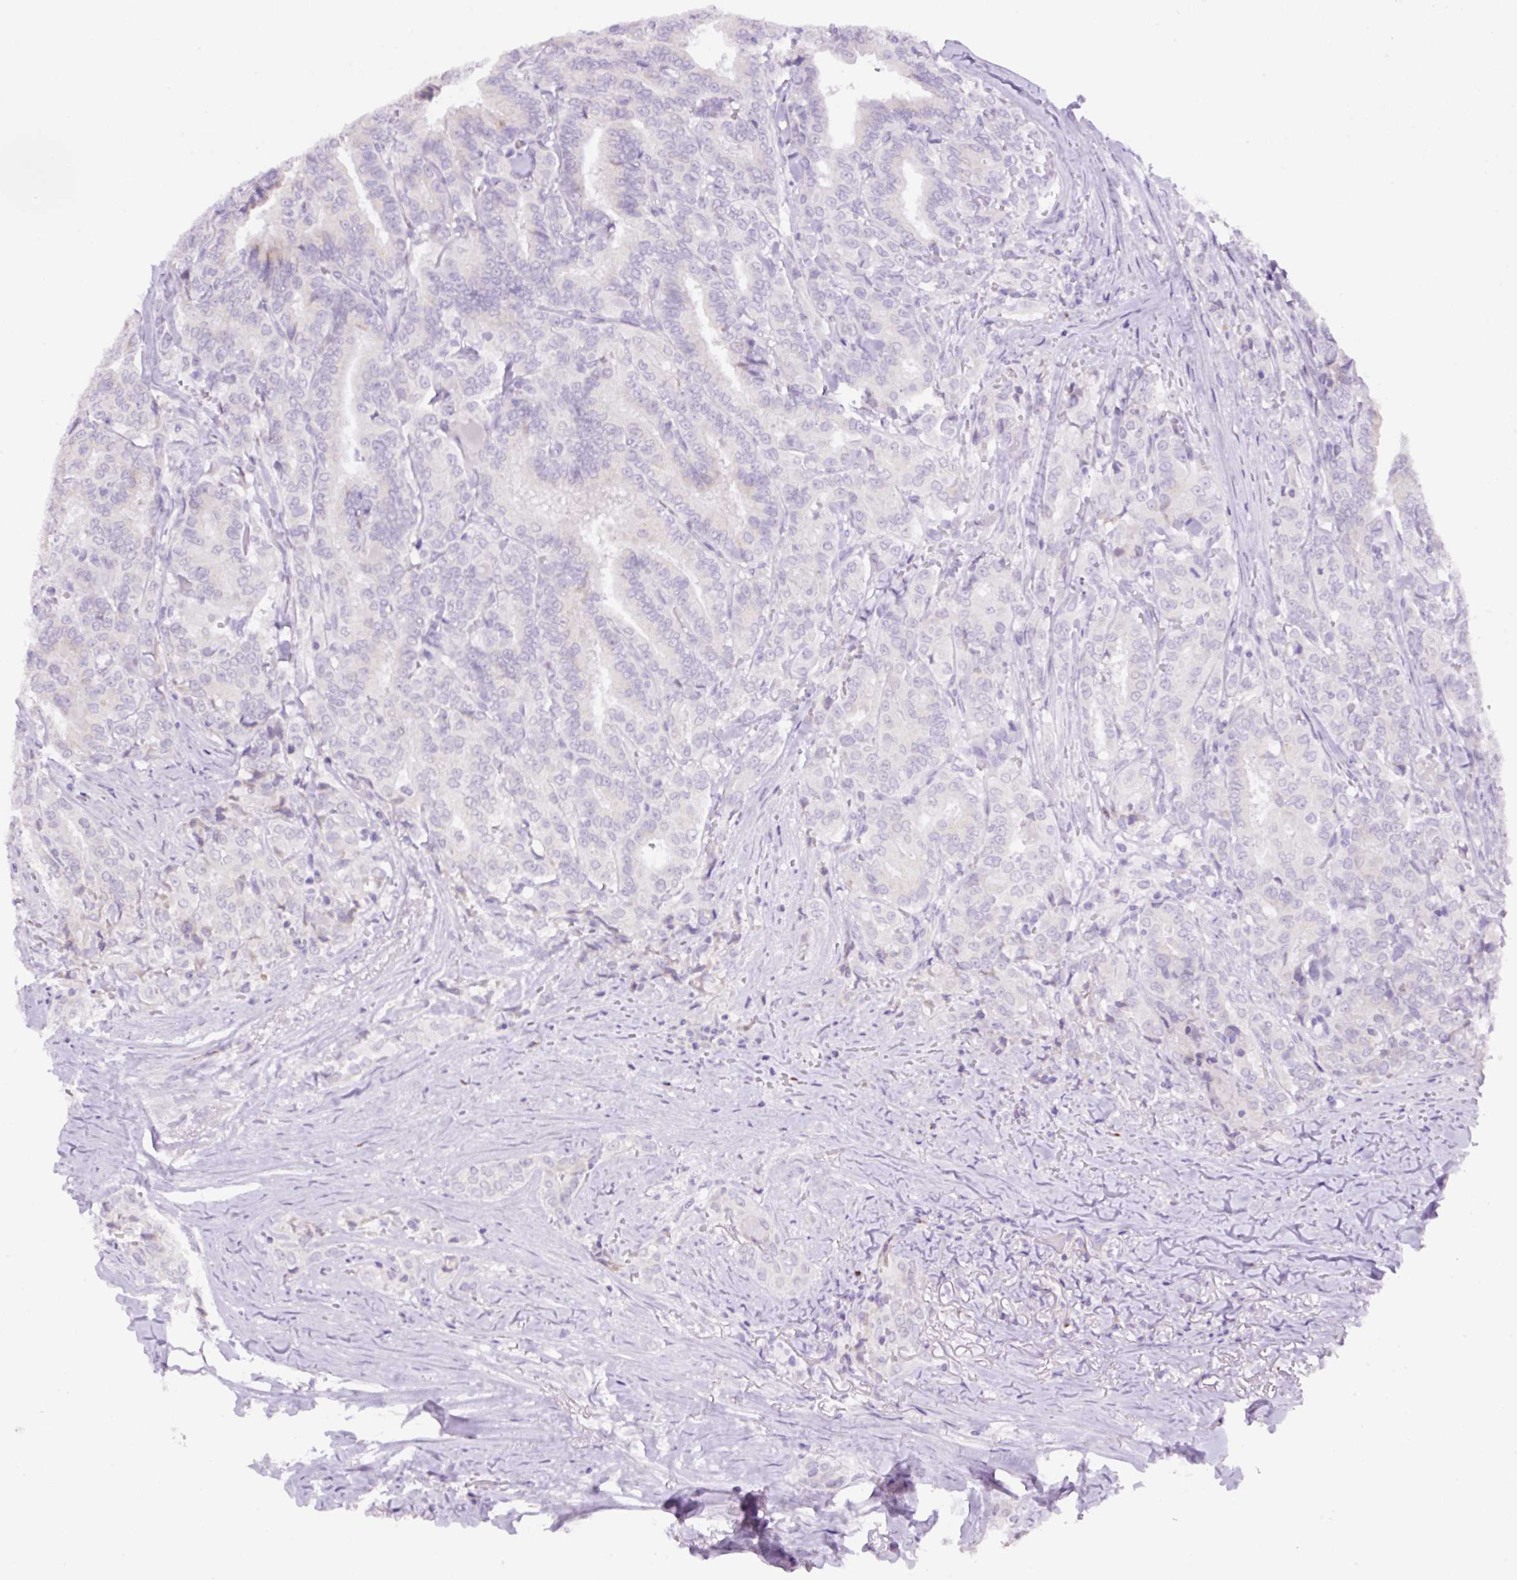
{"staining": {"intensity": "negative", "quantity": "none", "location": "none"}, "tissue": "thyroid cancer", "cell_type": "Tumor cells", "image_type": "cancer", "snomed": [{"axis": "morphology", "description": "Papillary adenocarcinoma, NOS"}, {"axis": "topography", "description": "Thyroid gland"}], "caption": "Micrograph shows no protein expression in tumor cells of papillary adenocarcinoma (thyroid) tissue.", "gene": "MFSD3", "patient": {"sex": "male", "age": 61}}